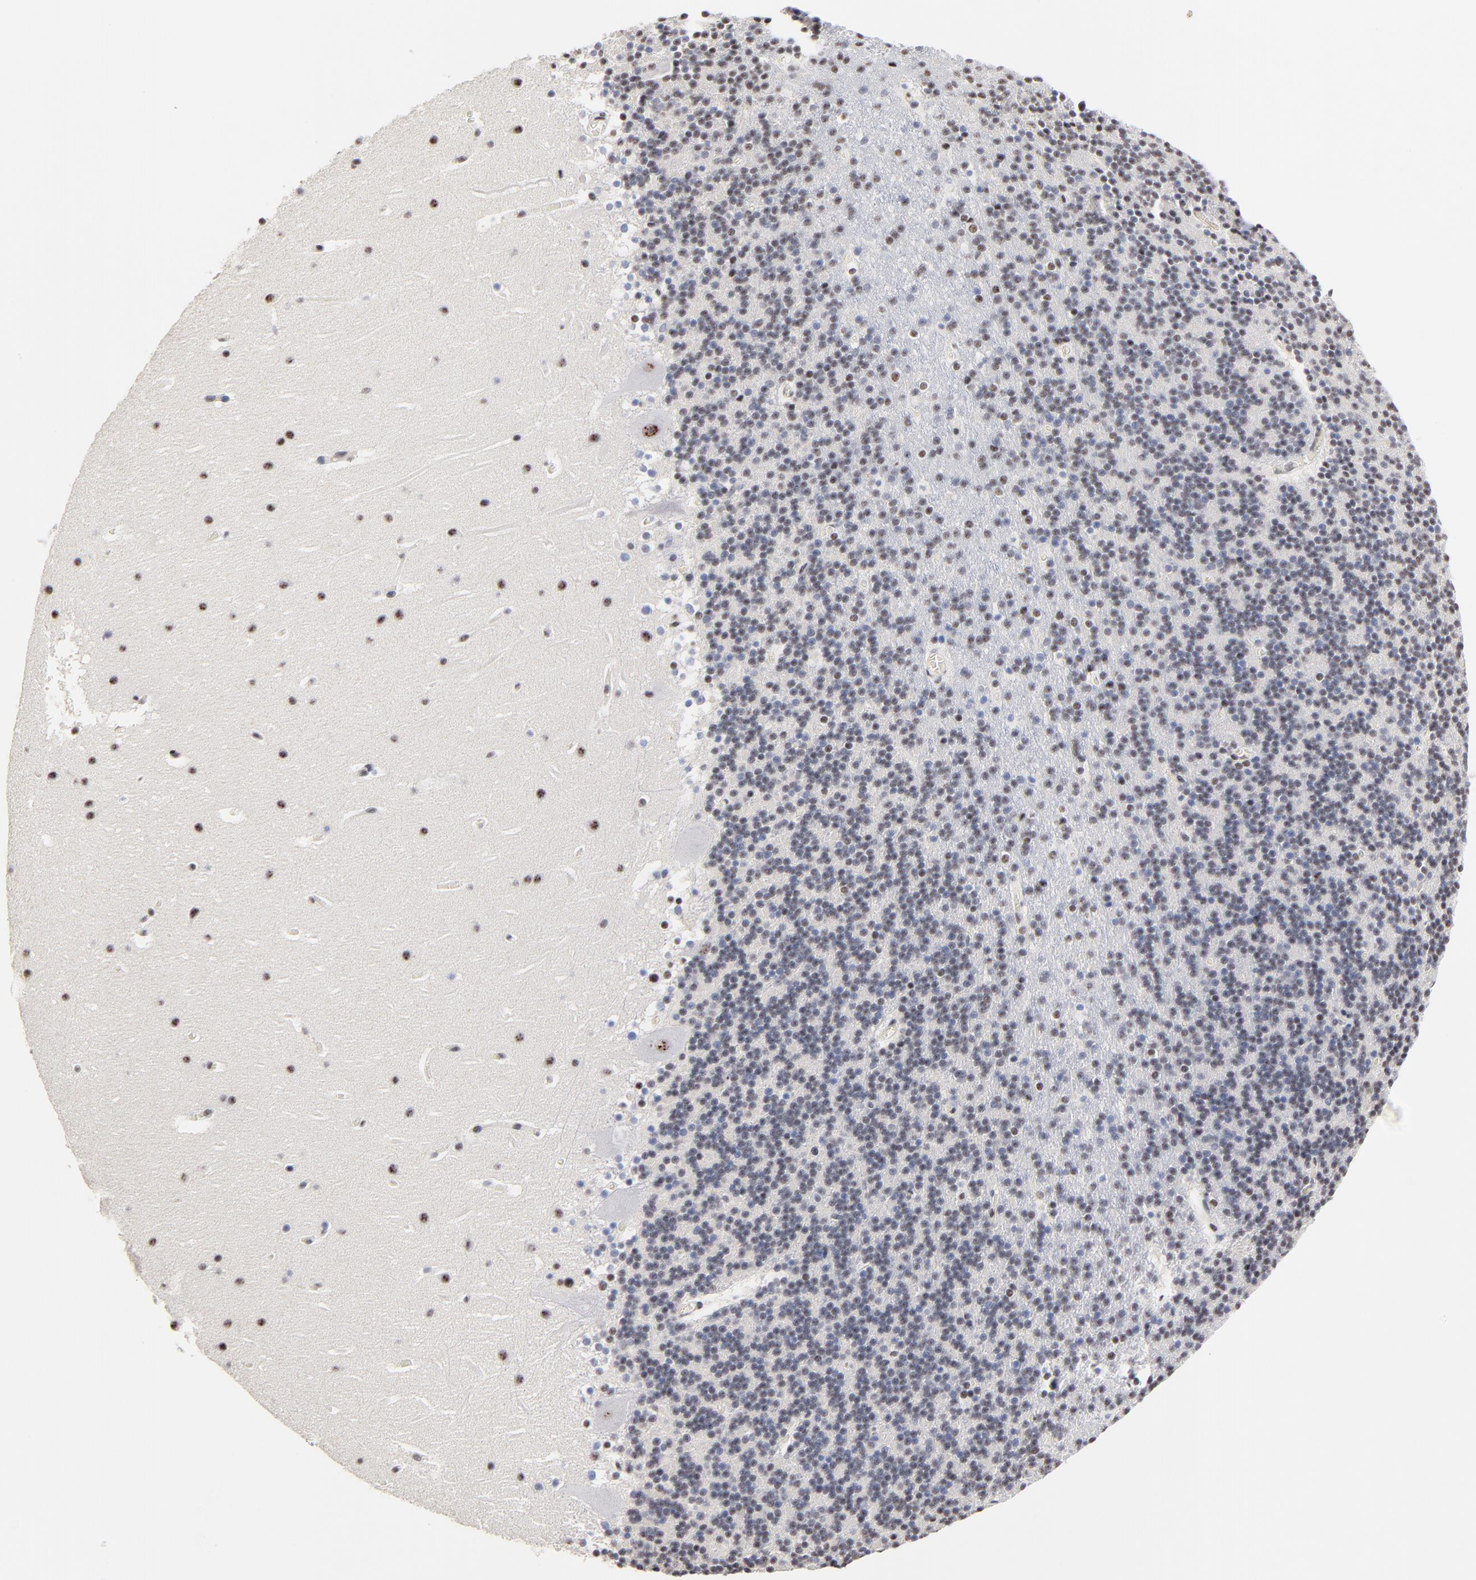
{"staining": {"intensity": "weak", "quantity": "<25%", "location": "nuclear"}, "tissue": "cerebellum", "cell_type": "Cells in granular layer", "image_type": "normal", "snomed": [{"axis": "morphology", "description": "Normal tissue, NOS"}, {"axis": "topography", "description": "Cerebellum"}], "caption": "Protein analysis of normal cerebellum reveals no significant staining in cells in granular layer.", "gene": "MBD4", "patient": {"sex": "male", "age": 45}}